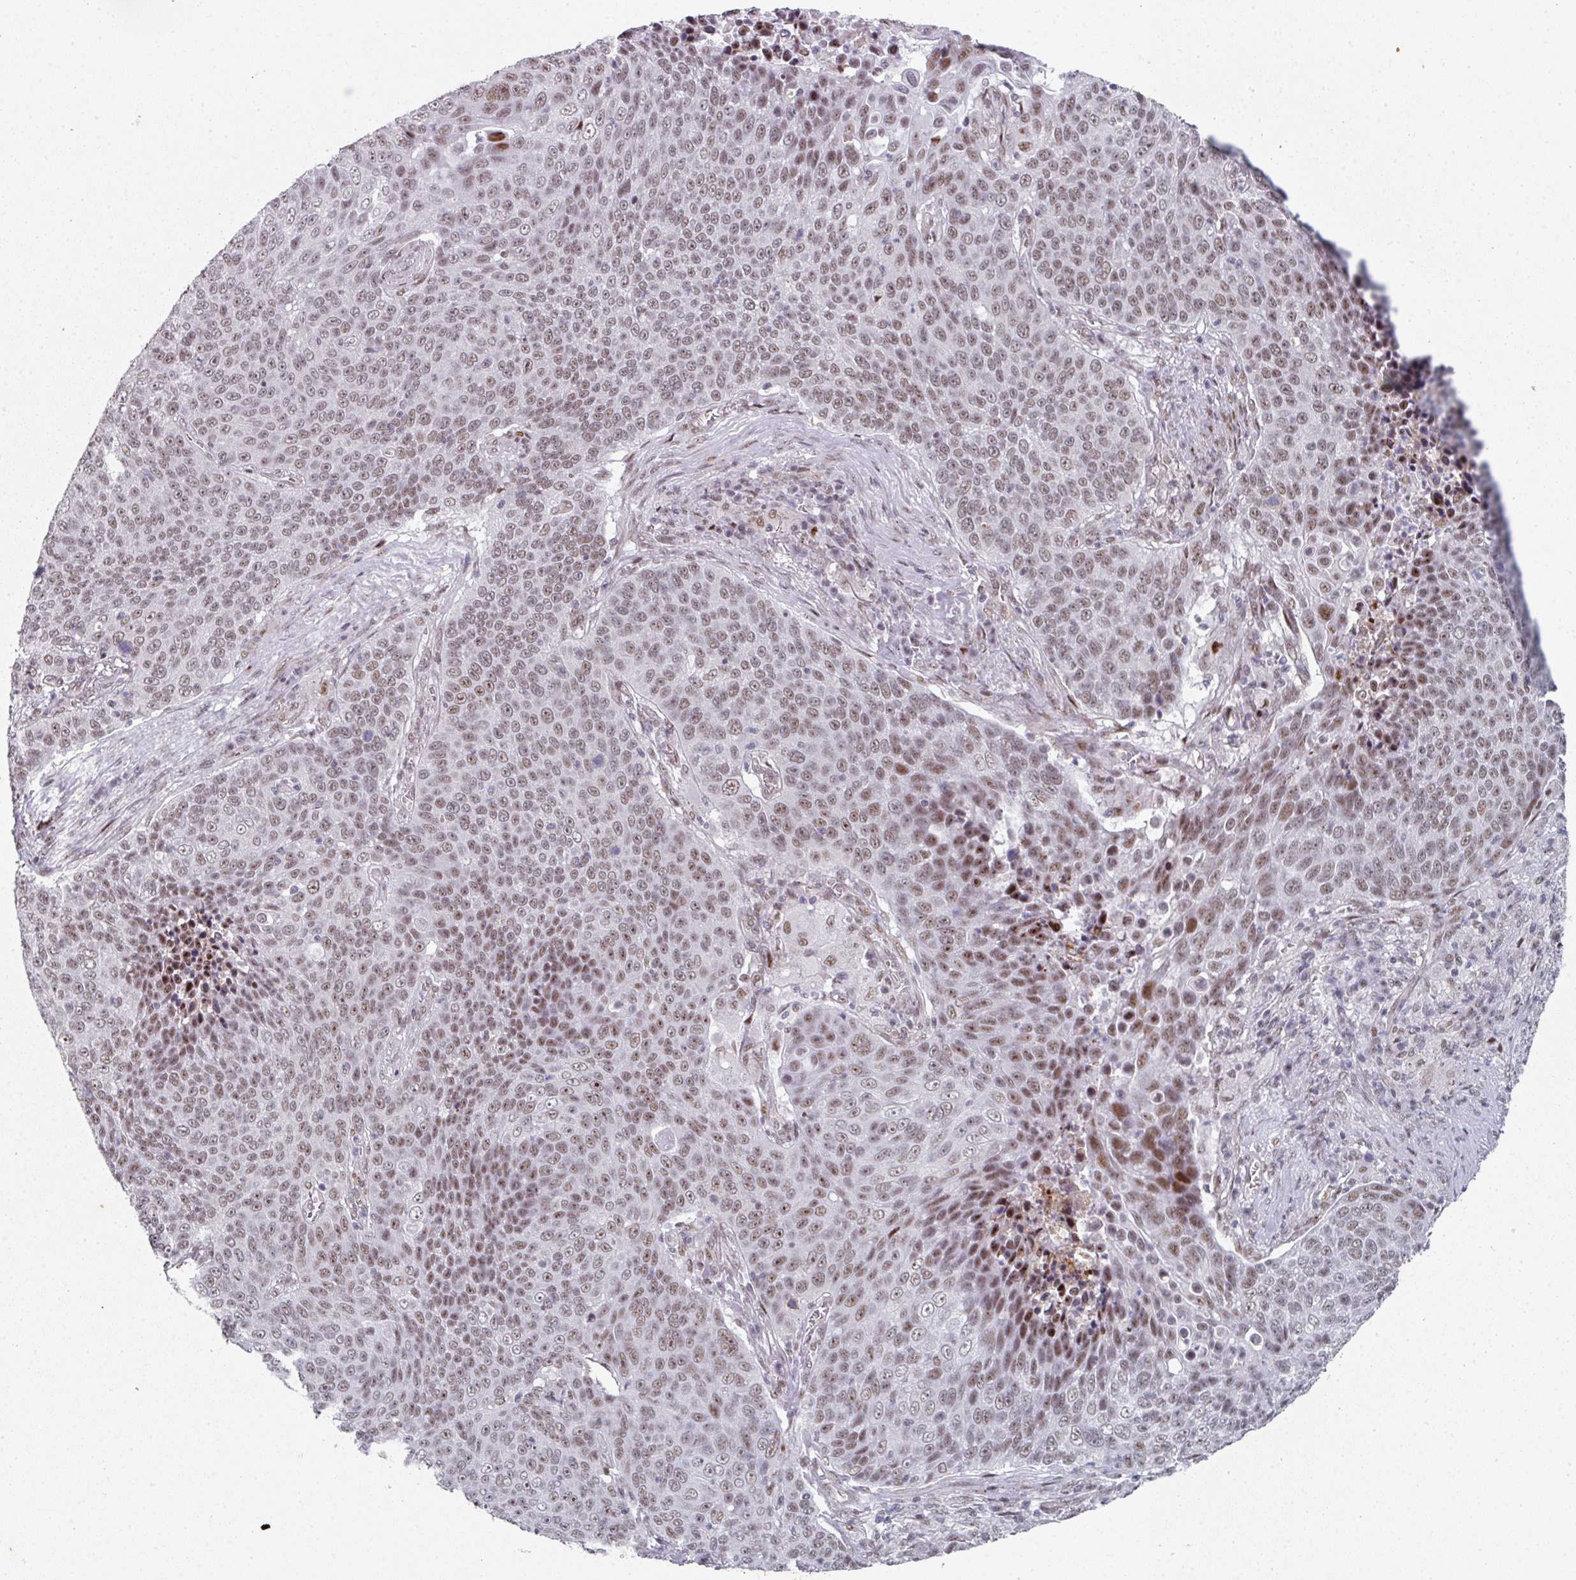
{"staining": {"intensity": "moderate", "quantity": ">75%", "location": "nuclear"}, "tissue": "lung cancer", "cell_type": "Tumor cells", "image_type": "cancer", "snomed": [{"axis": "morphology", "description": "Squamous cell carcinoma, NOS"}, {"axis": "topography", "description": "Lung"}], "caption": "Tumor cells exhibit medium levels of moderate nuclear positivity in approximately >75% of cells in human lung cancer.", "gene": "SF3B5", "patient": {"sex": "male", "age": 78}}